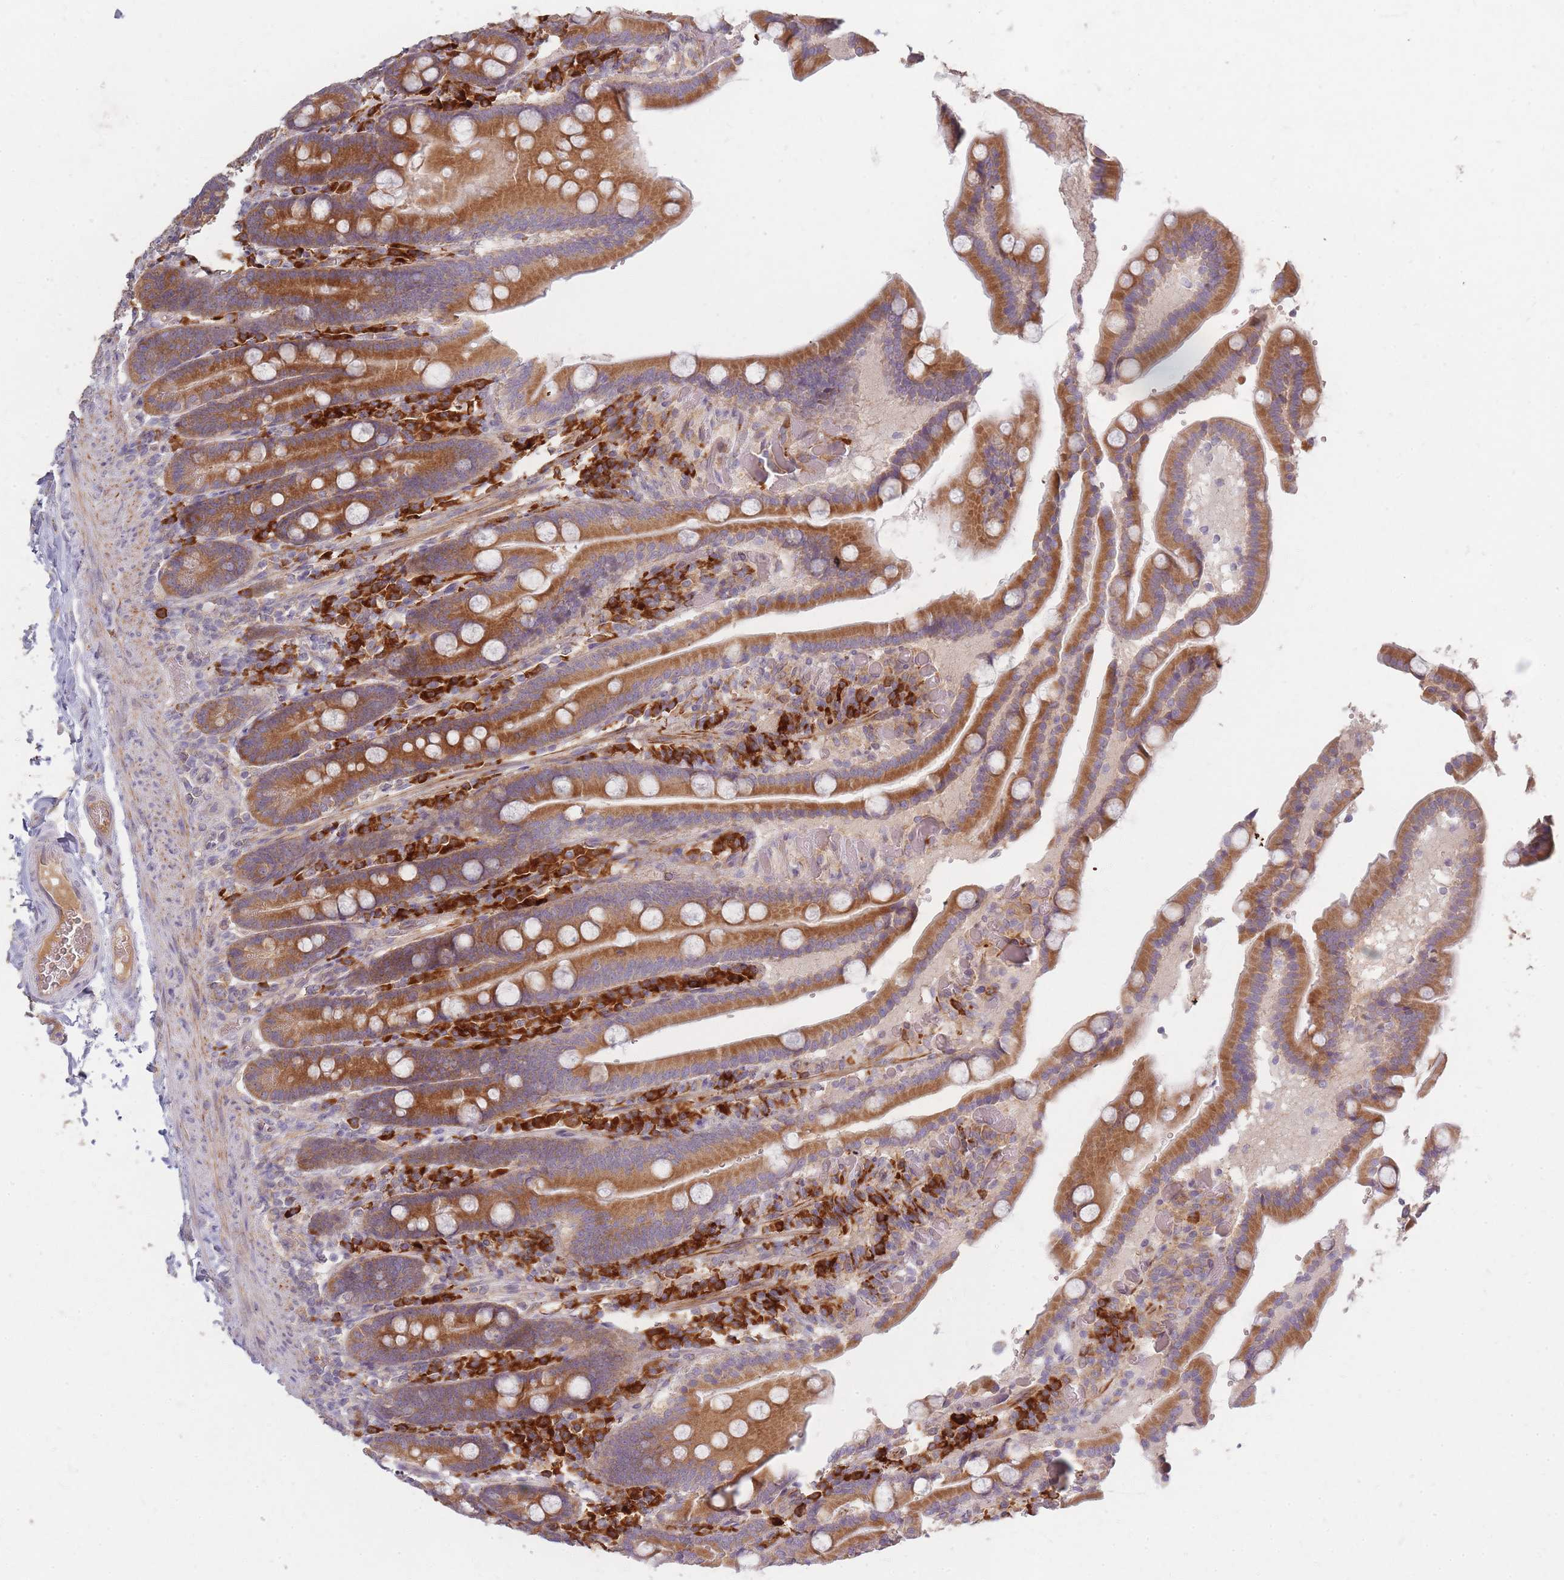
{"staining": {"intensity": "moderate", "quantity": ">75%", "location": "cytoplasmic/membranous"}, "tissue": "duodenum", "cell_type": "Glandular cells", "image_type": "normal", "snomed": [{"axis": "morphology", "description": "Normal tissue, NOS"}, {"axis": "topography", "description": "Duodenum"}], "caption": "Duodenum stained with immunohistochemistry (IHC) demonstrates moderate cytoplasmic/membranous positivity in approximately >75% of glandular cells. (Brightfield microscopy of DAB IHC at high magnification).", "gene": "SMIM14", "patient": {"sex": "female", "age": 62}}